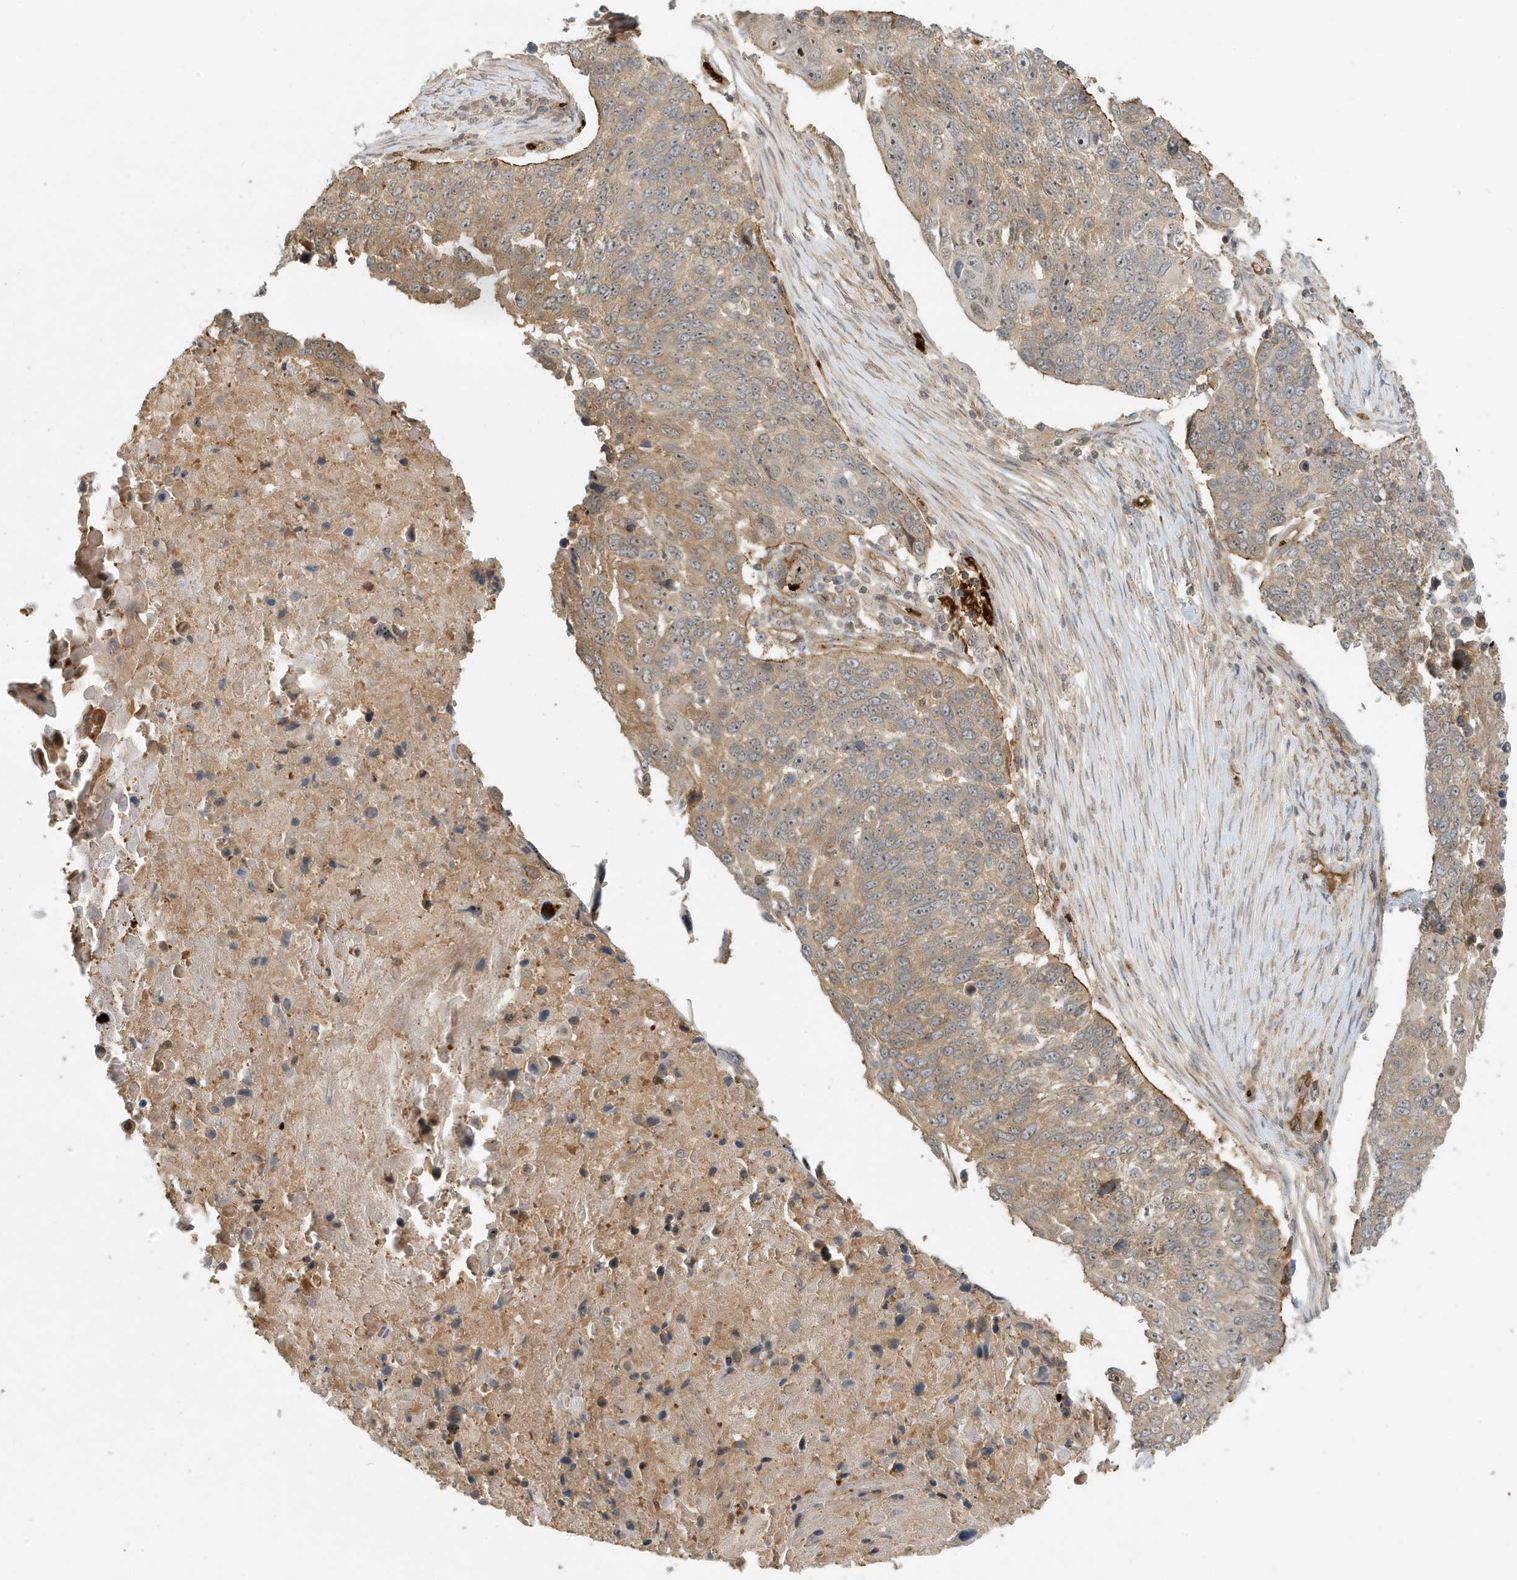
{"staining": {"intensity": "moderate", "quantity": "25%-75%", "location": "cytoplasmic/membranous"}, "tissue": "lung cancer", "cell_type": "Tumor cells", "image_type": "cancer", "snomed": [{"axis": "morphology", "description": "Squamous cell carcinoma, NOS"}, {"axis": "topography", "description": "Lung"}], "caption": "Immunohistochemistry (IHC) image of human squamous cell carcinoma (lung) stained for a protein (brown), which demonstrates medium levels of moderate cytoplasmic/membranous expression in about 25%-75% of tumor cells.", "gene": "FYCO1", "patient": {"sex": "male", "age": 66}}